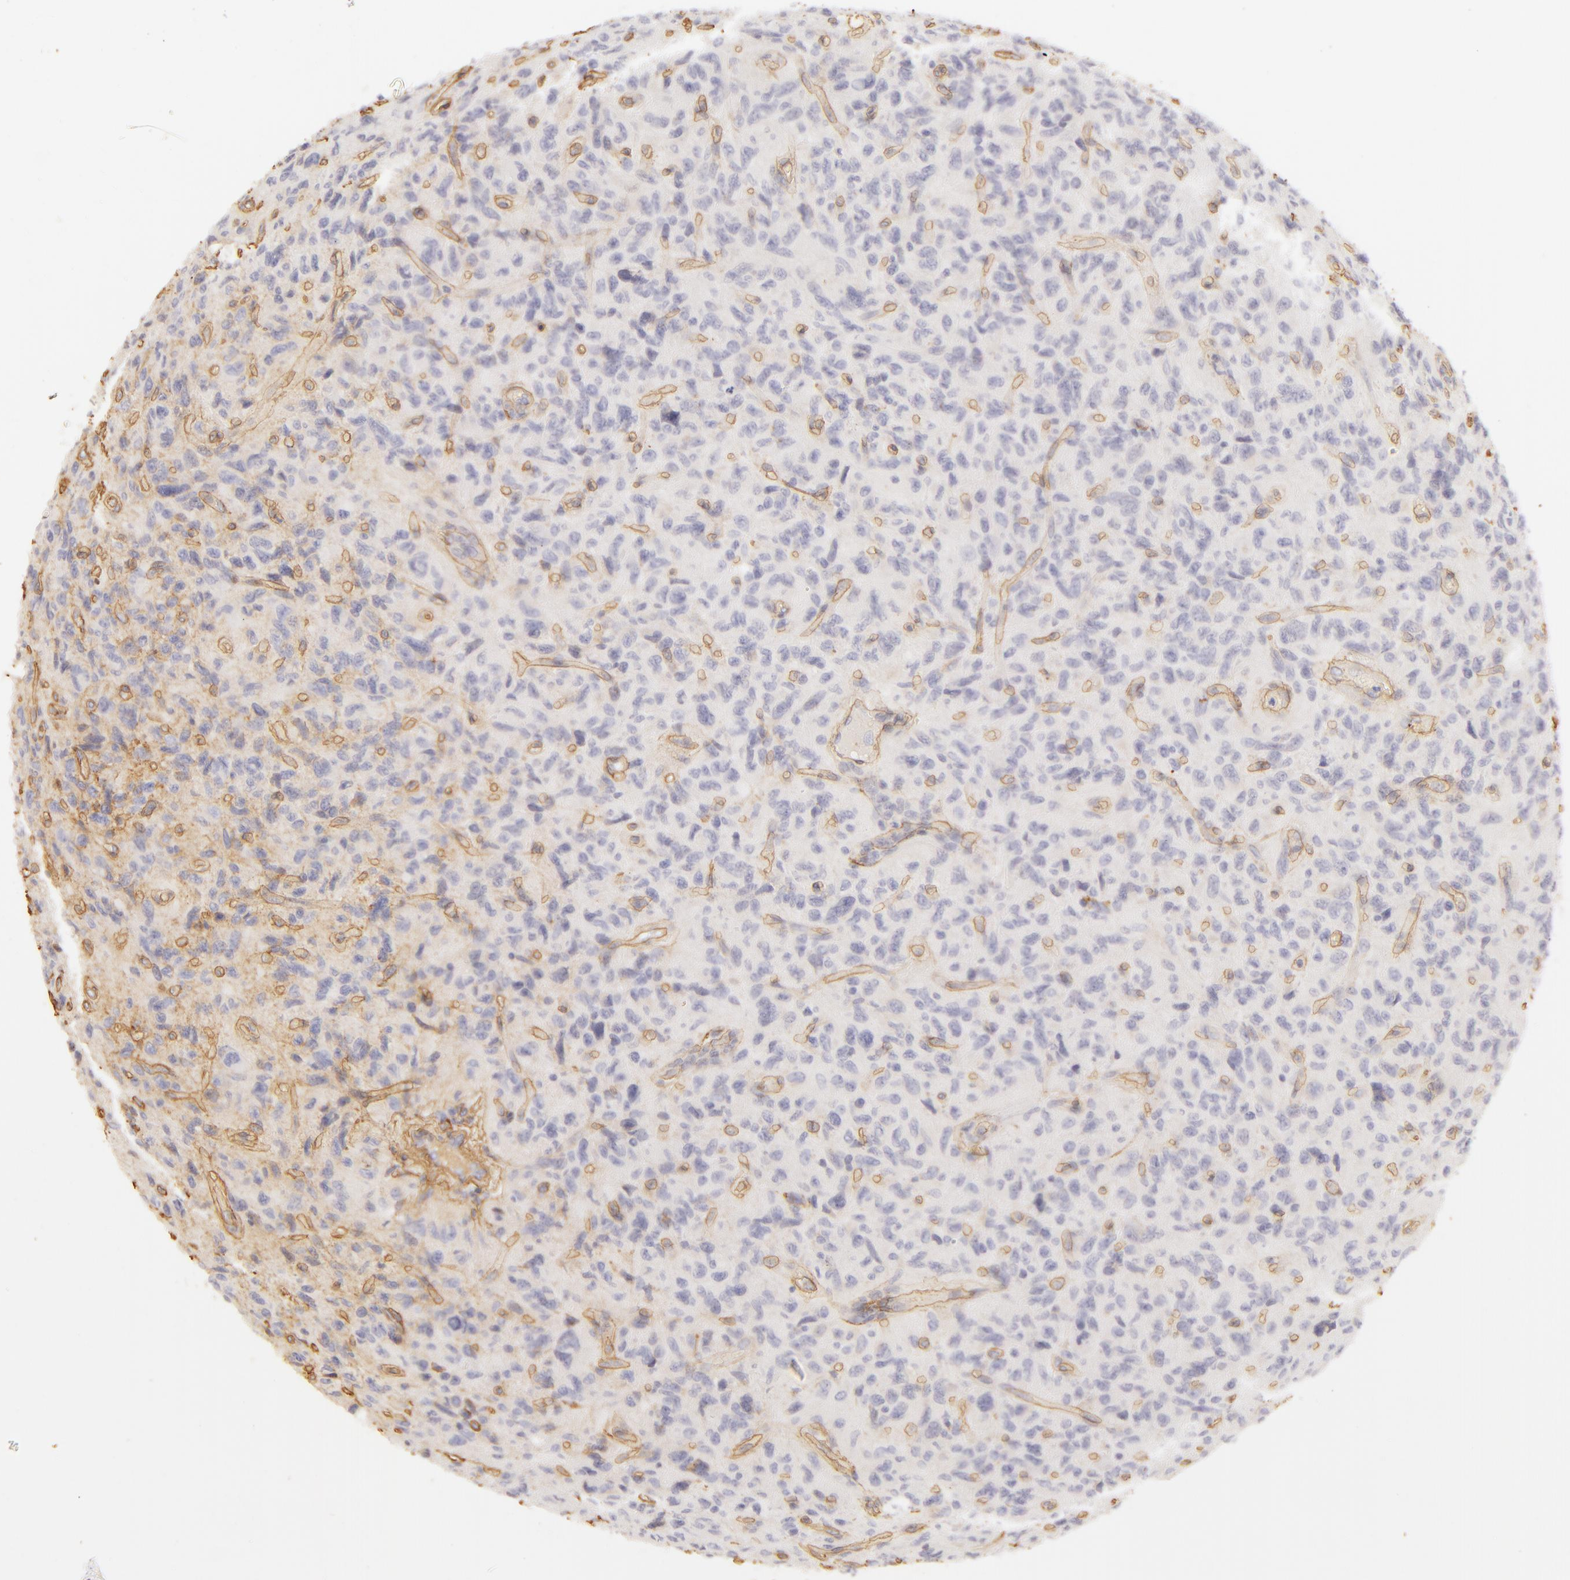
{"staining": {"intensity": "negative", "quantity": "none", "location": "none"}, "tissue": "glioma", "cell_type": "Tumor cells", "image_type": "cancer", "snomed": [{"axis": "morphology", "description": "Glioma, malignant, High grade"}, {"axis": "topography", "description": "Brain"}], "caption": "Immunohistochemistry micrograph of neoplastic tissue: human malignant high-grade glioma stained with DAB (3,3'-diaminobenzidine) demonstrates no significant protein positivity in tumor cells.", "gene": "COL4A1", "patient": {"sex": "female", "age": 60}}